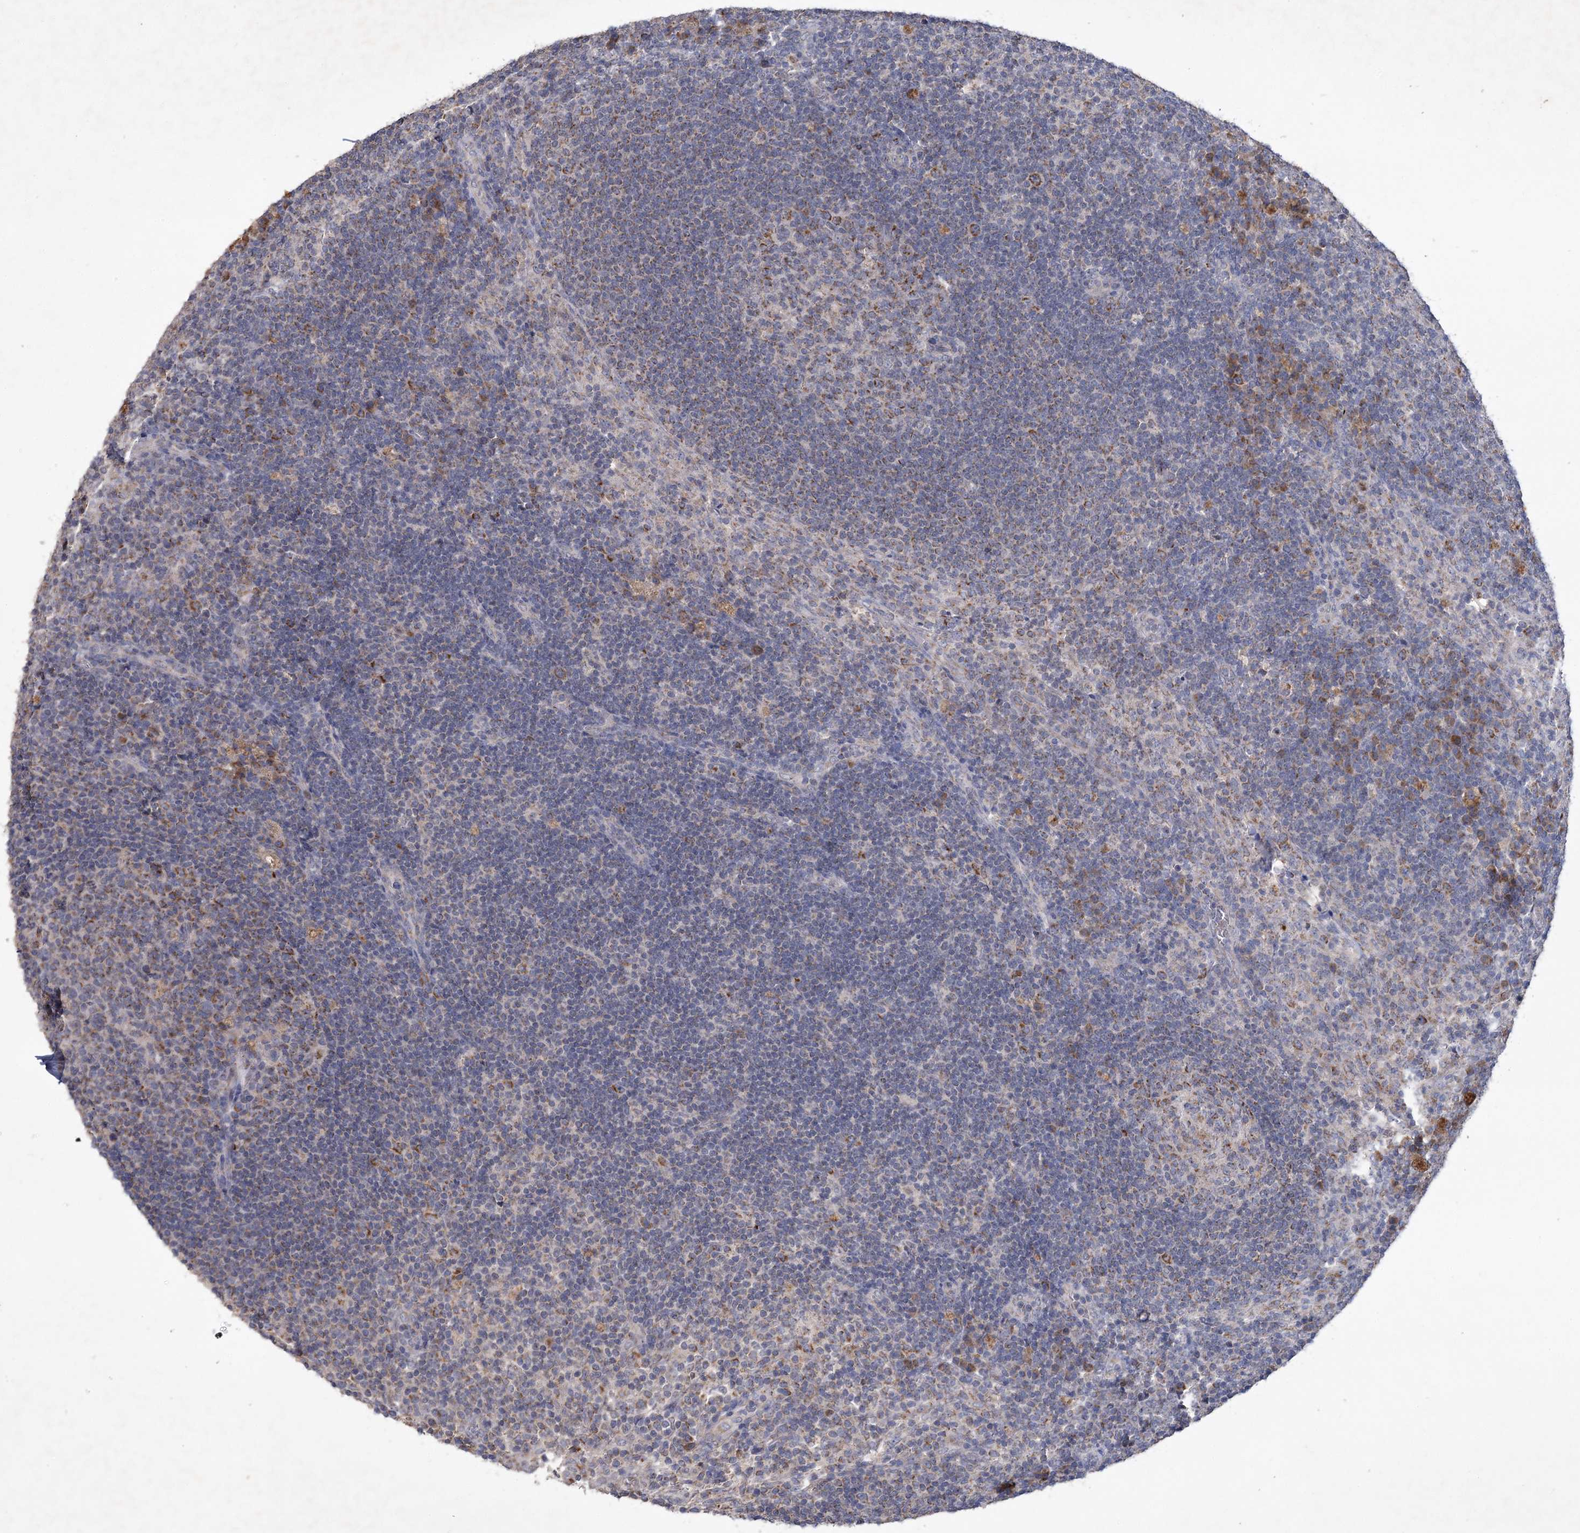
{"staining": {"intensity": "moderate", "quantity": "25%-75%", "location": "cytoplasmic/membranous"}, "tissue": "lymph node", "cell_type": "Germinal center cells", "image_type": "normal", "snomed": [{"axis": "morphology", "description": "Normal tissue, NOS"}, {"axis": "topography", "description": "Lymph node"}], "caption": "Protein staining displays moderate cytoplasmic/membranous expression in about 25%-75% of germinal center cells in benign lymph node.", "gene": "MRPL44", "patient": {"sex": "female", "age": 70}}